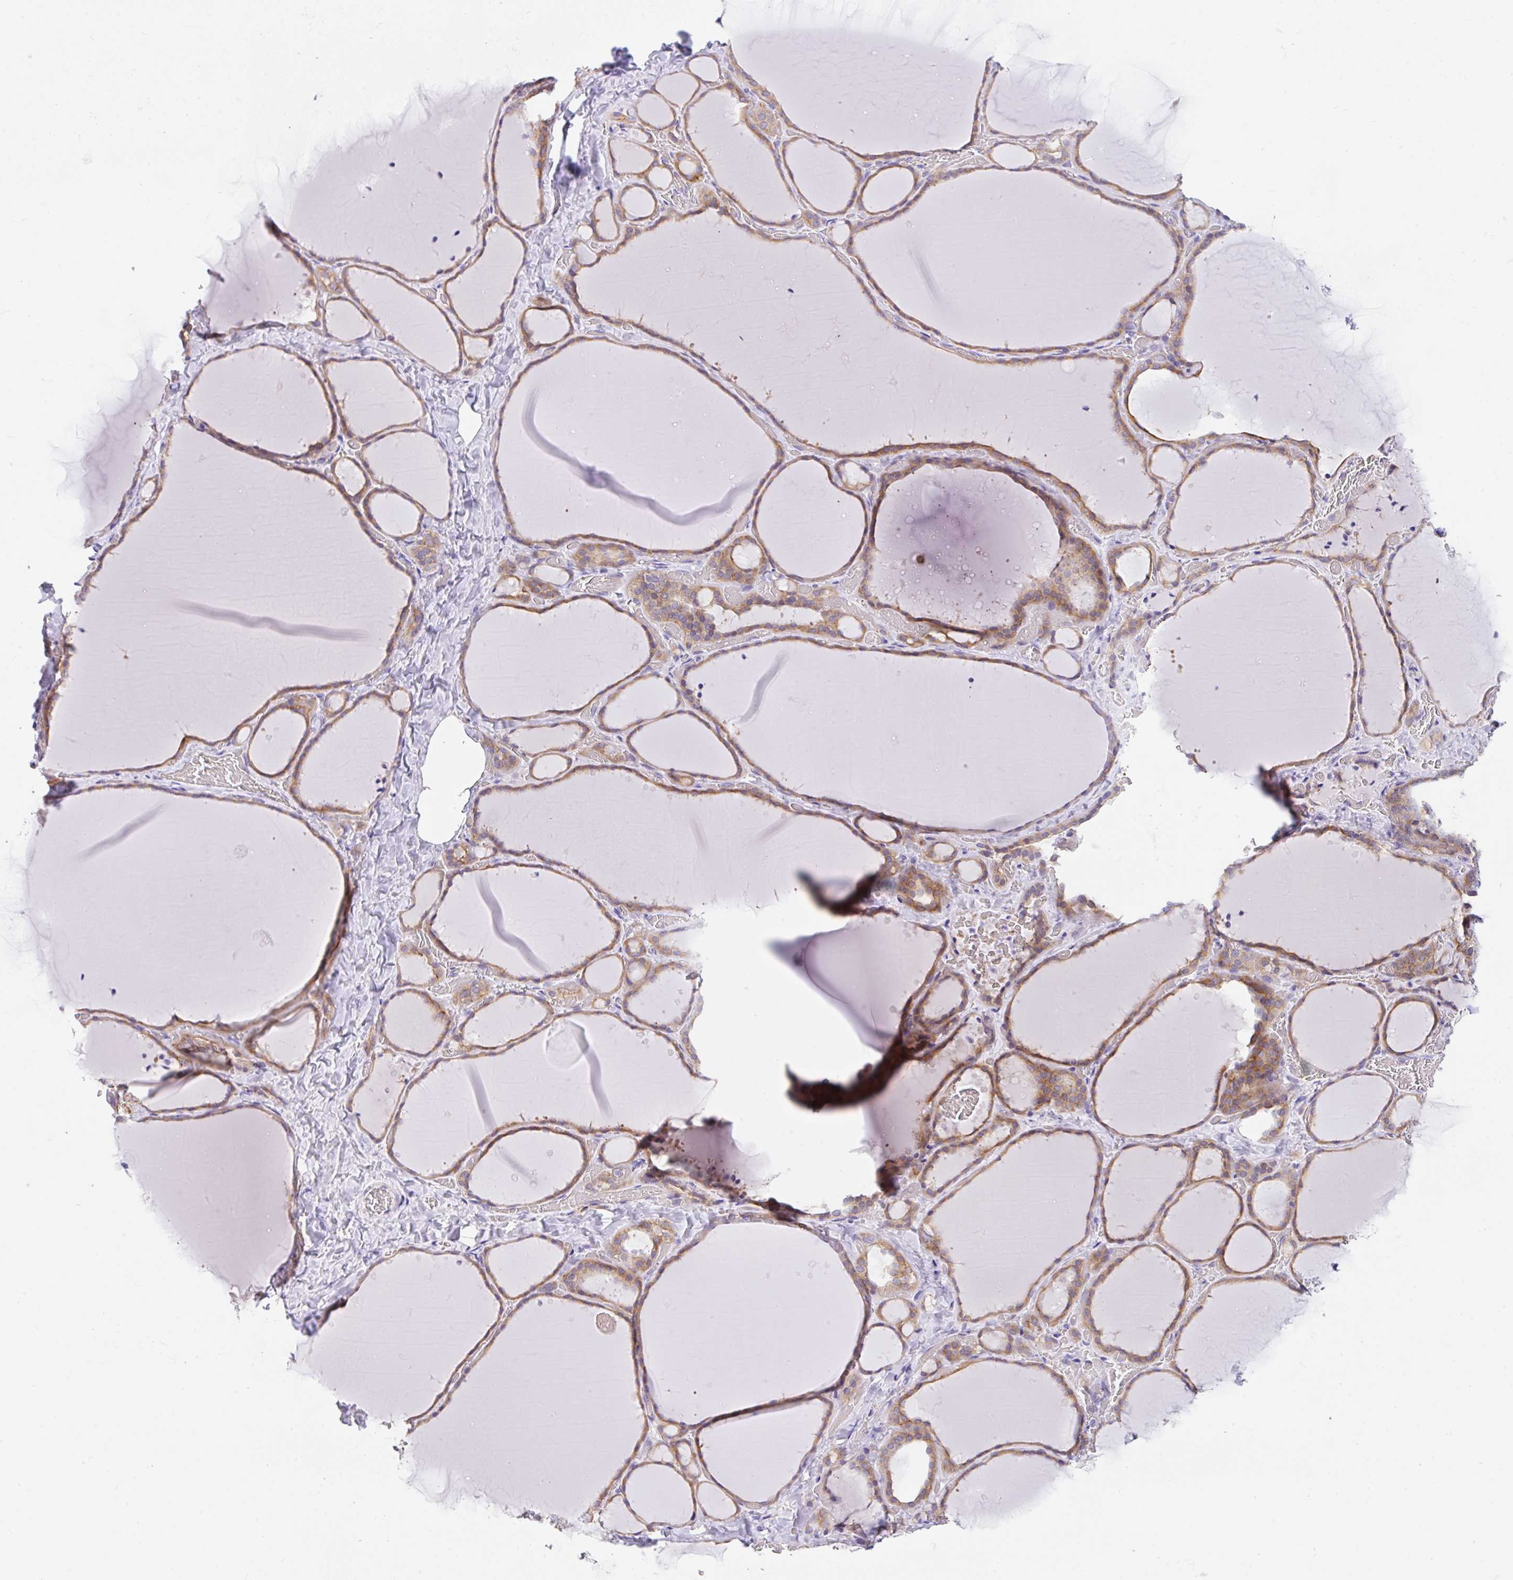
{"staining": {"intensity": "moderate", "quantity": ">75%", "location": "cytoplasmic/membranous"}, "tissue": "thyroid gland", "cell_type": "Glandular cells", "image_type": "normal", "snomed": [{"axis": "morphology", "description": "Normal tissue, NOS"}, {"axis": "topography", "description": "Thyroid gland"}], "caption": "Immunohistochemical staining of unremarkable thyroid gland demonstrates moderate cytoplasmic/membranous protein positivity in about >75% of glandular cells. (DAB (3,3'-diaminobenzidine) IHC with brightfield microscopy, high magnification).", "gene": "TRAF4", "patient": {"sex": "female", "age": 36}}